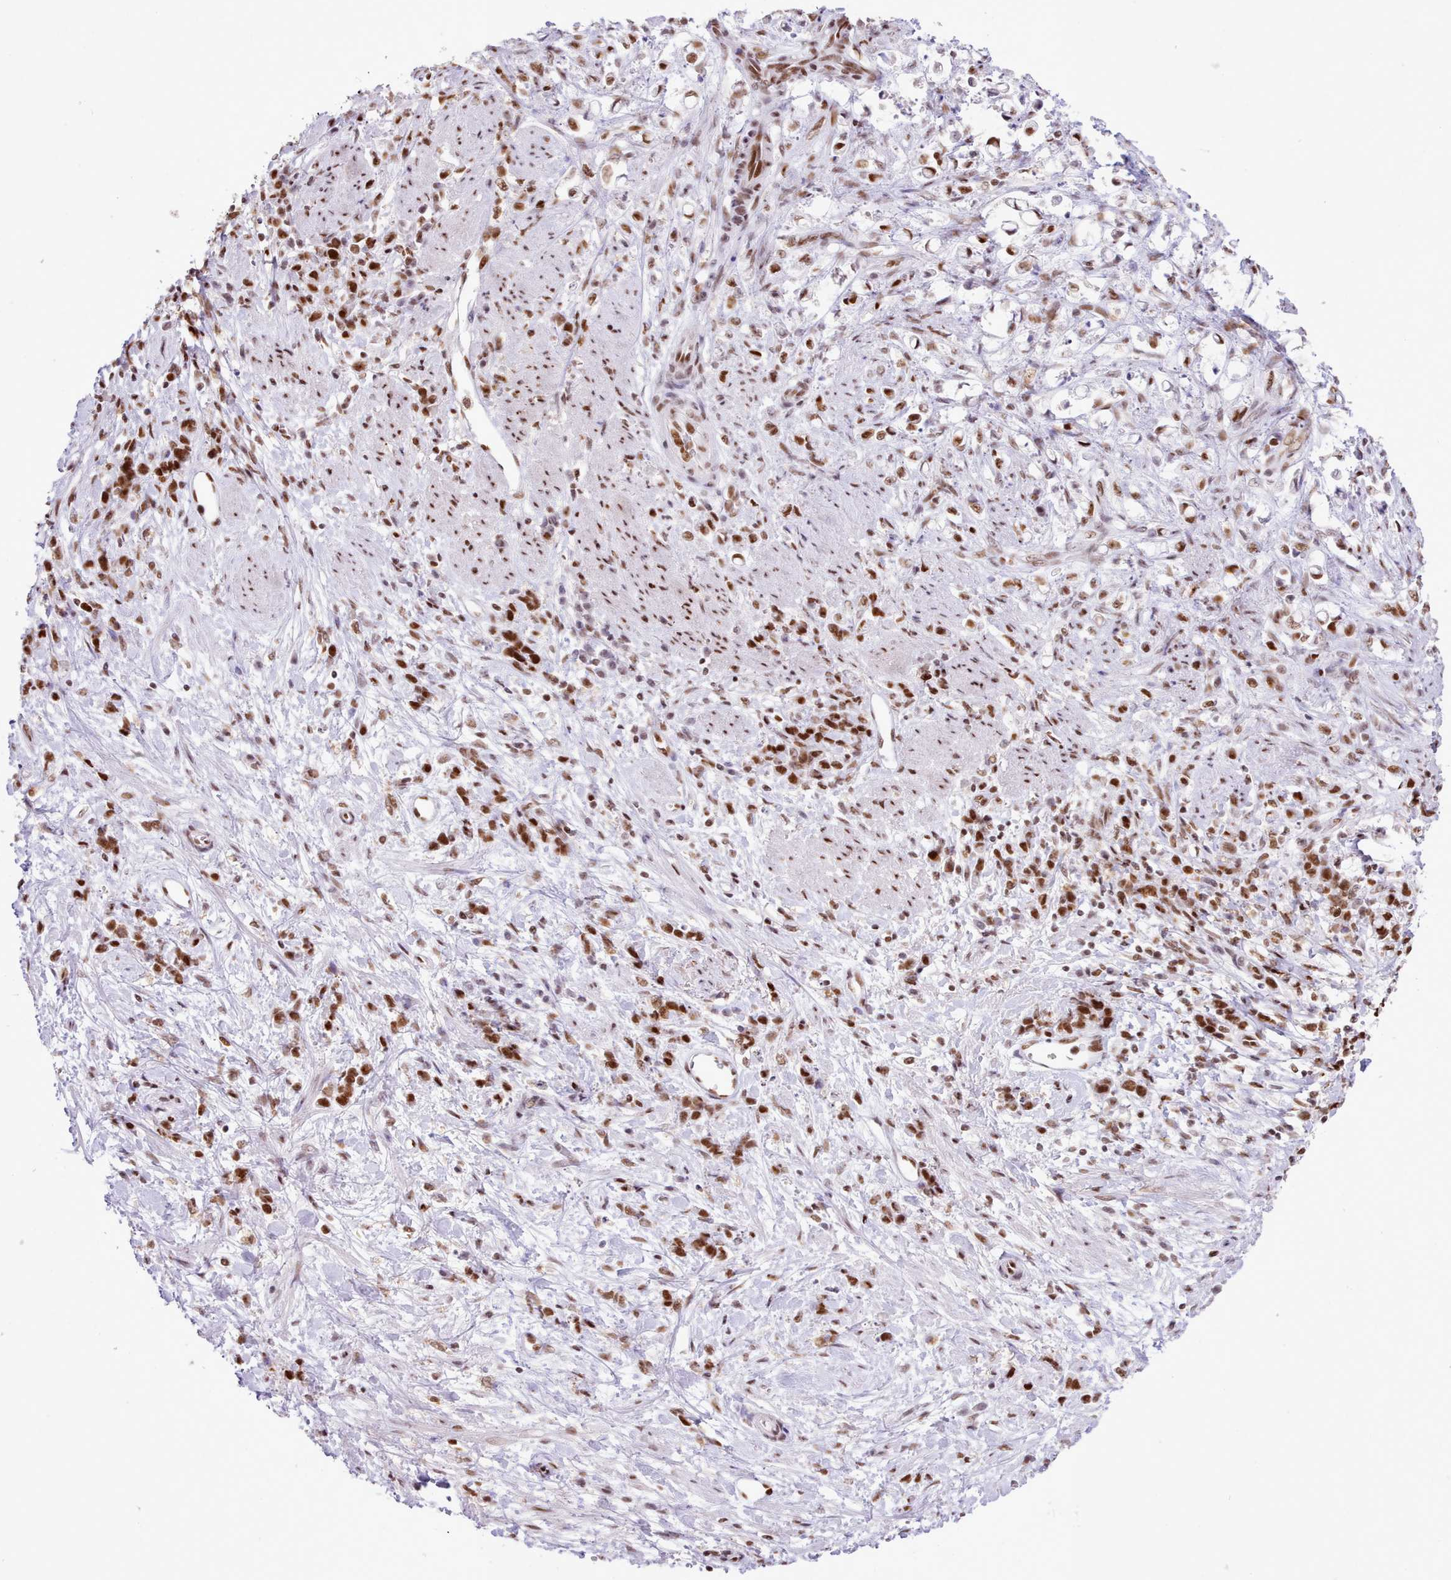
{"staining": {"intensity": "strong", "quantity": ">75%", "location": "nuclear"}, "tissue": "stomach cancer", "cell_type": "Tumor cells", "image_type": "cancer", "snomed": [{"axis": "morphology", "description": "Adenocarcinoma, NOS"}, {"axis": "topography", "description": "Stomach"}], "caption": "IHC of stomach adenocarcinoma reveals high levels of strong nuclear staining in about >75% of tumor cells. The protein of interest is shown in brown color, while the nuclei are stained blue.", "gene": "TAF15", "patient": {"sex": "female", "age": 60}}